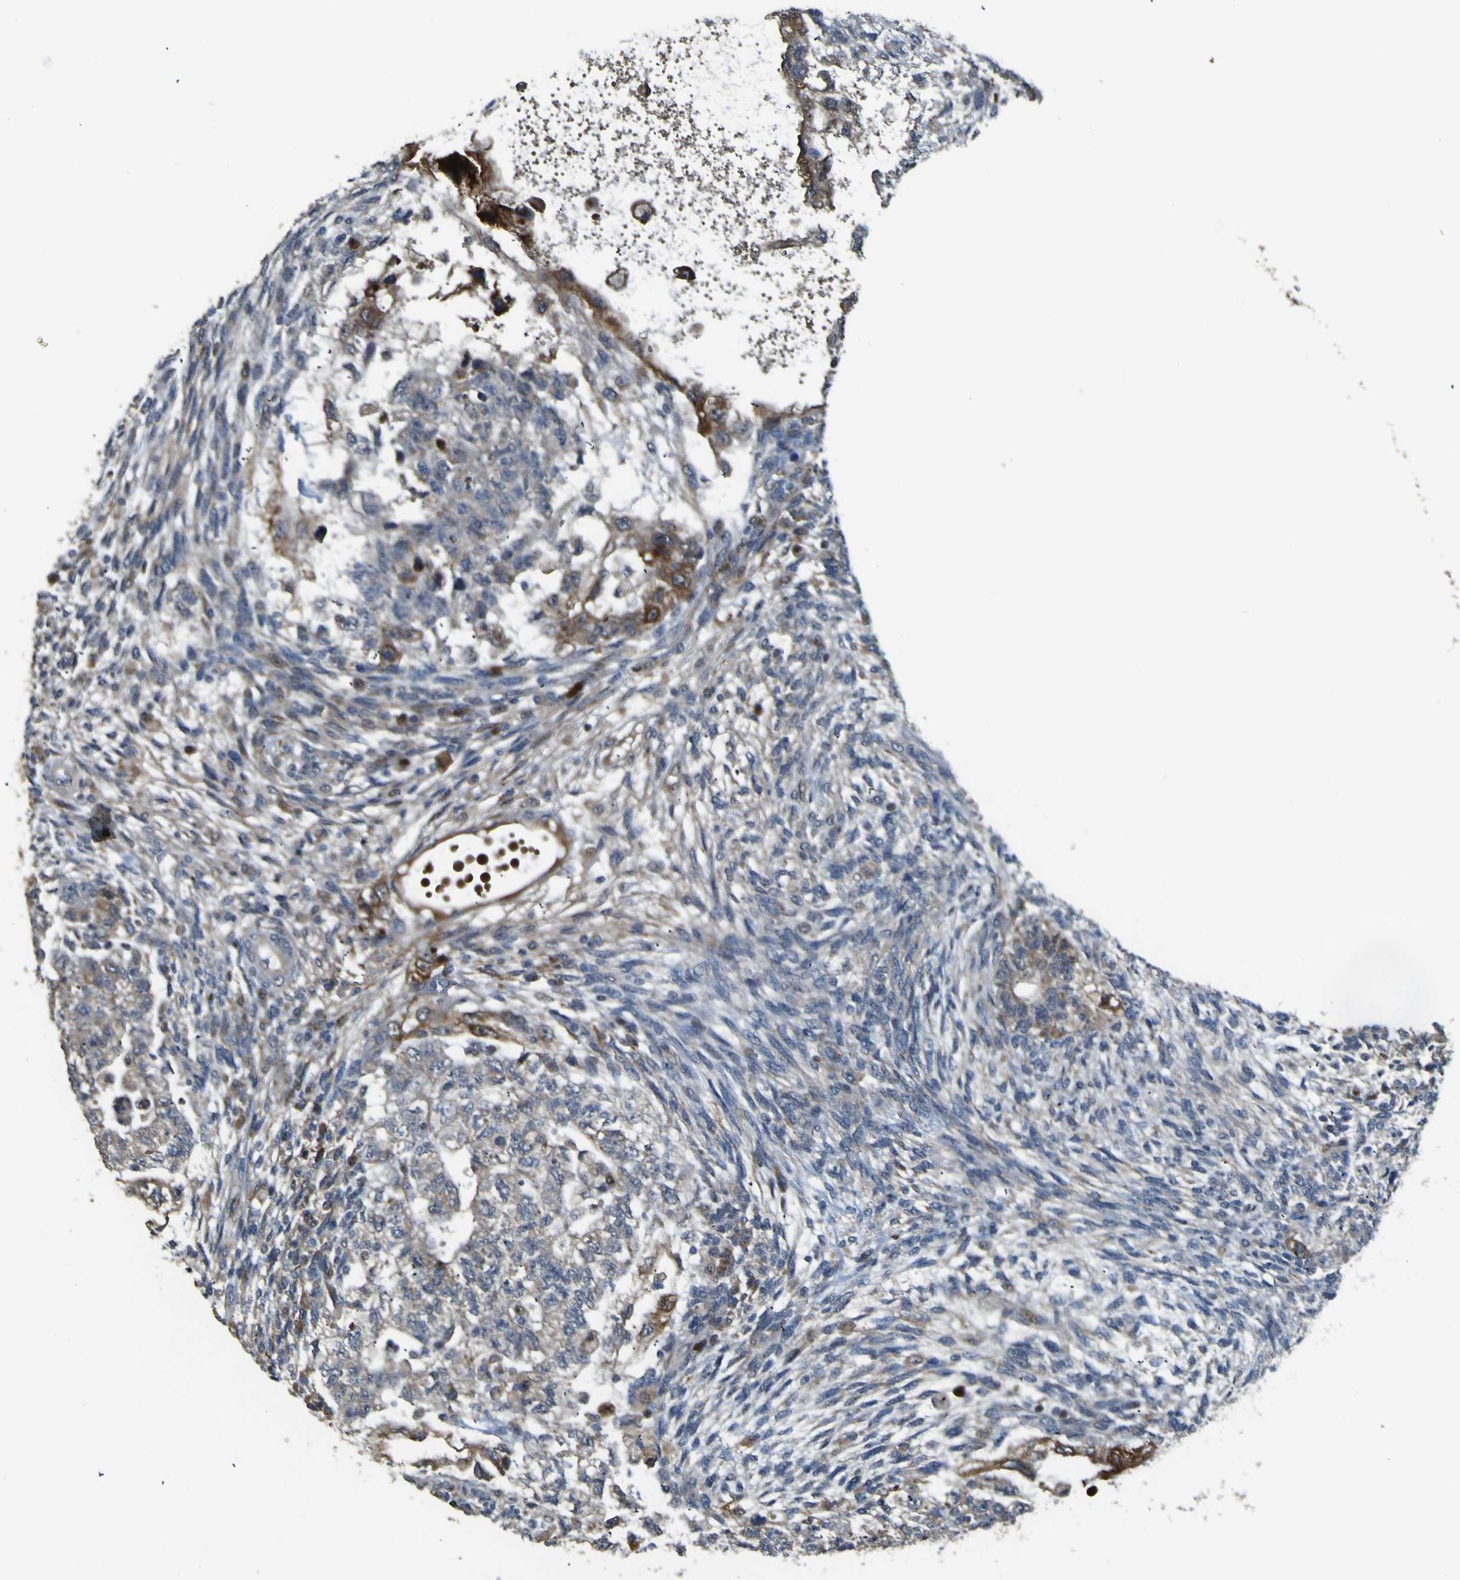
{"staining": {"intensity": "moderate", "quantity": "<25%", "location": "cytoplasmic/membranous"}, "tissue": "testis cancer", "cell_type": "Tumor cells", "image_type": "cancer", "snomed": [{"axis": "morphology", "description": "Normal tissue, NOS"}, {"axis": "morphology", "description": "Carcinoma, Embryonal, NOS"}, {"axis": "topography", "description": "Testis"}], "caption": "Immunohistochemistry (IHC) (DAB) staining of testis cancer demonstrates moderate cytoplasmic/membranous protein expression in approximately <25% of tumor cells.", "gene": "LBHD1", "patient": {"sex": "male", "age": 36}}